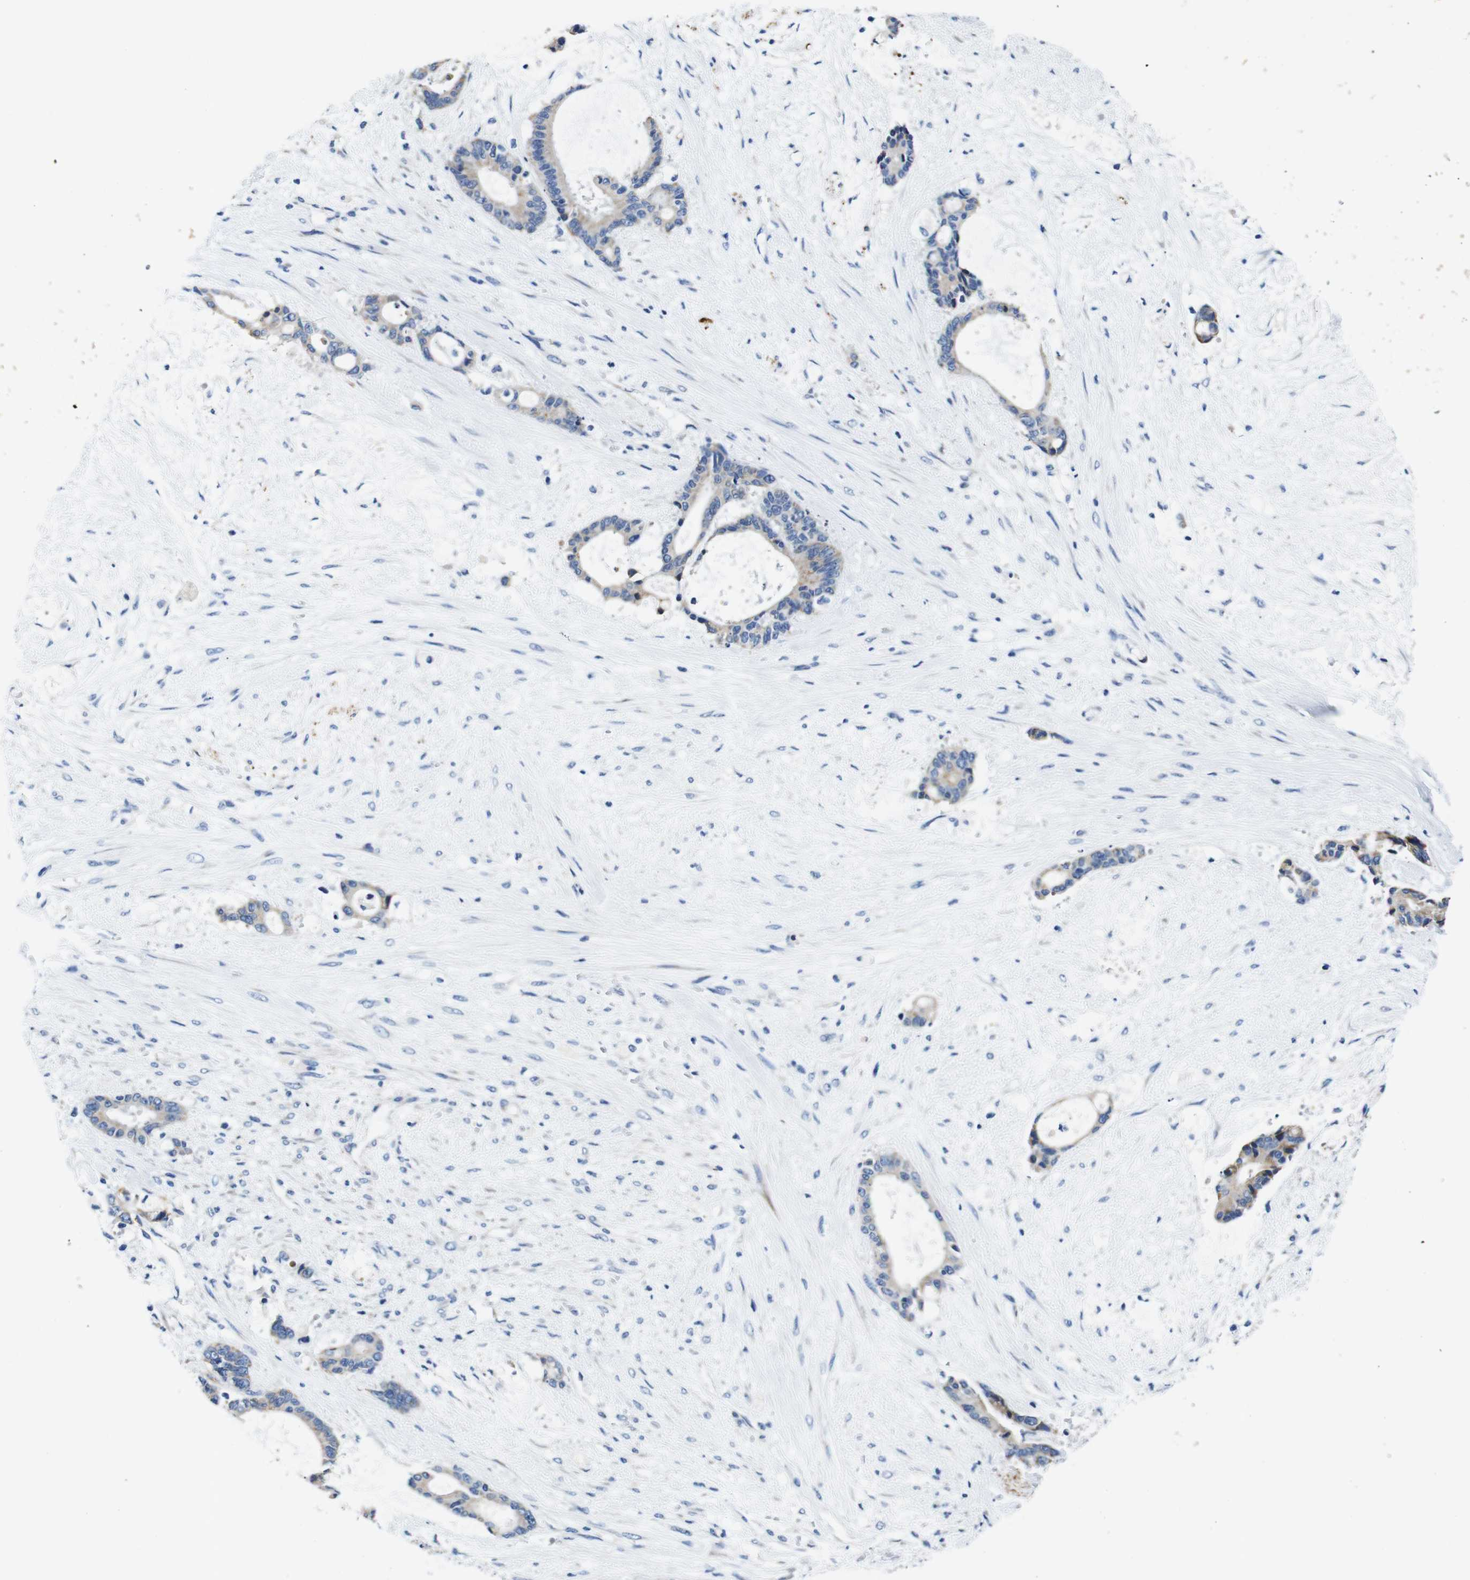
{"staining": {"intensity": "weak", "quantity": "<25%", "location": "cytoplasmic/membranous"}, "tissue": "liver cancer", "cell_type": "Tumor cells", "image_type": "cancer", "snomed": [{"axis": "morphology", "description": "Normal tissue, NOS"}, {"axis": "morphology", "description": "Cholangiocarcinoma"}, {"axis": "topography", "description": "Liver"}, {"axis": "topography", "description": "Peripheral nerve tissue"}], "caption": "Protein analysis of liver cancer (cholangiocarcinoma) shows no significant expression in tumor cells.", "gene": "SNX19", "patient": {"sex": "female", "age": 73}}